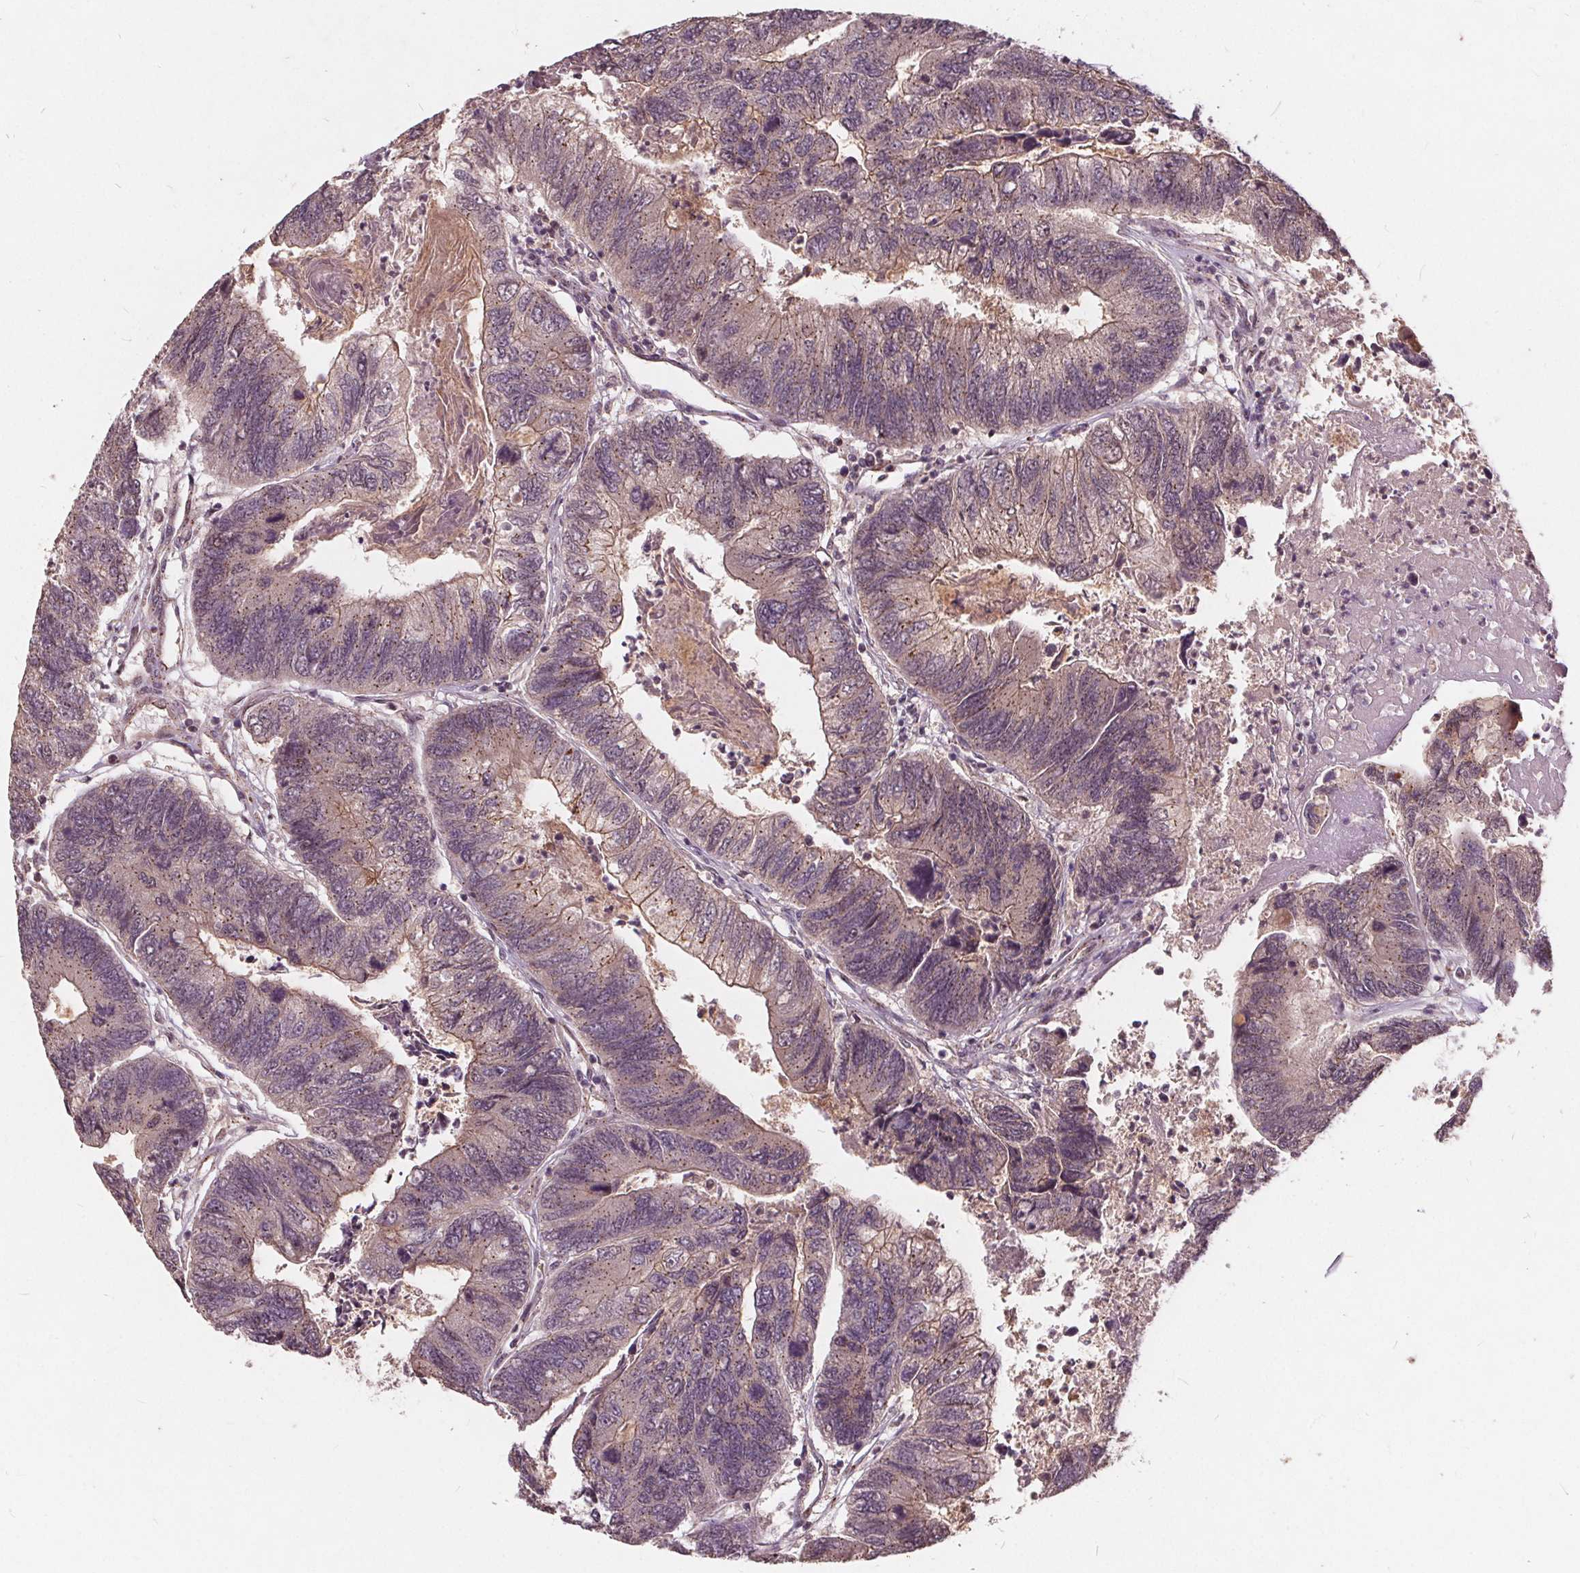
{"staining": {"intensity": "weak", "quantity": "<25%", "location": "cytoplasmic/membranous"}, "tissue": "colorectal cancer", "cell_type": "Tumor cells", "image_type": "cancer", "snomed": [{"axis": "morphology", "description": "Adenocarcinoma, NOS"}, {"axis": "topography", "description": "Colon"}], "caption": "IHC photomicrograph of neoplastic tissue: colorectal cancer stained with DAB displays no significant protein expression in tumor cells.", "gene": "CSNK1G2", "patient": {"sex": "female", "age": 67}}